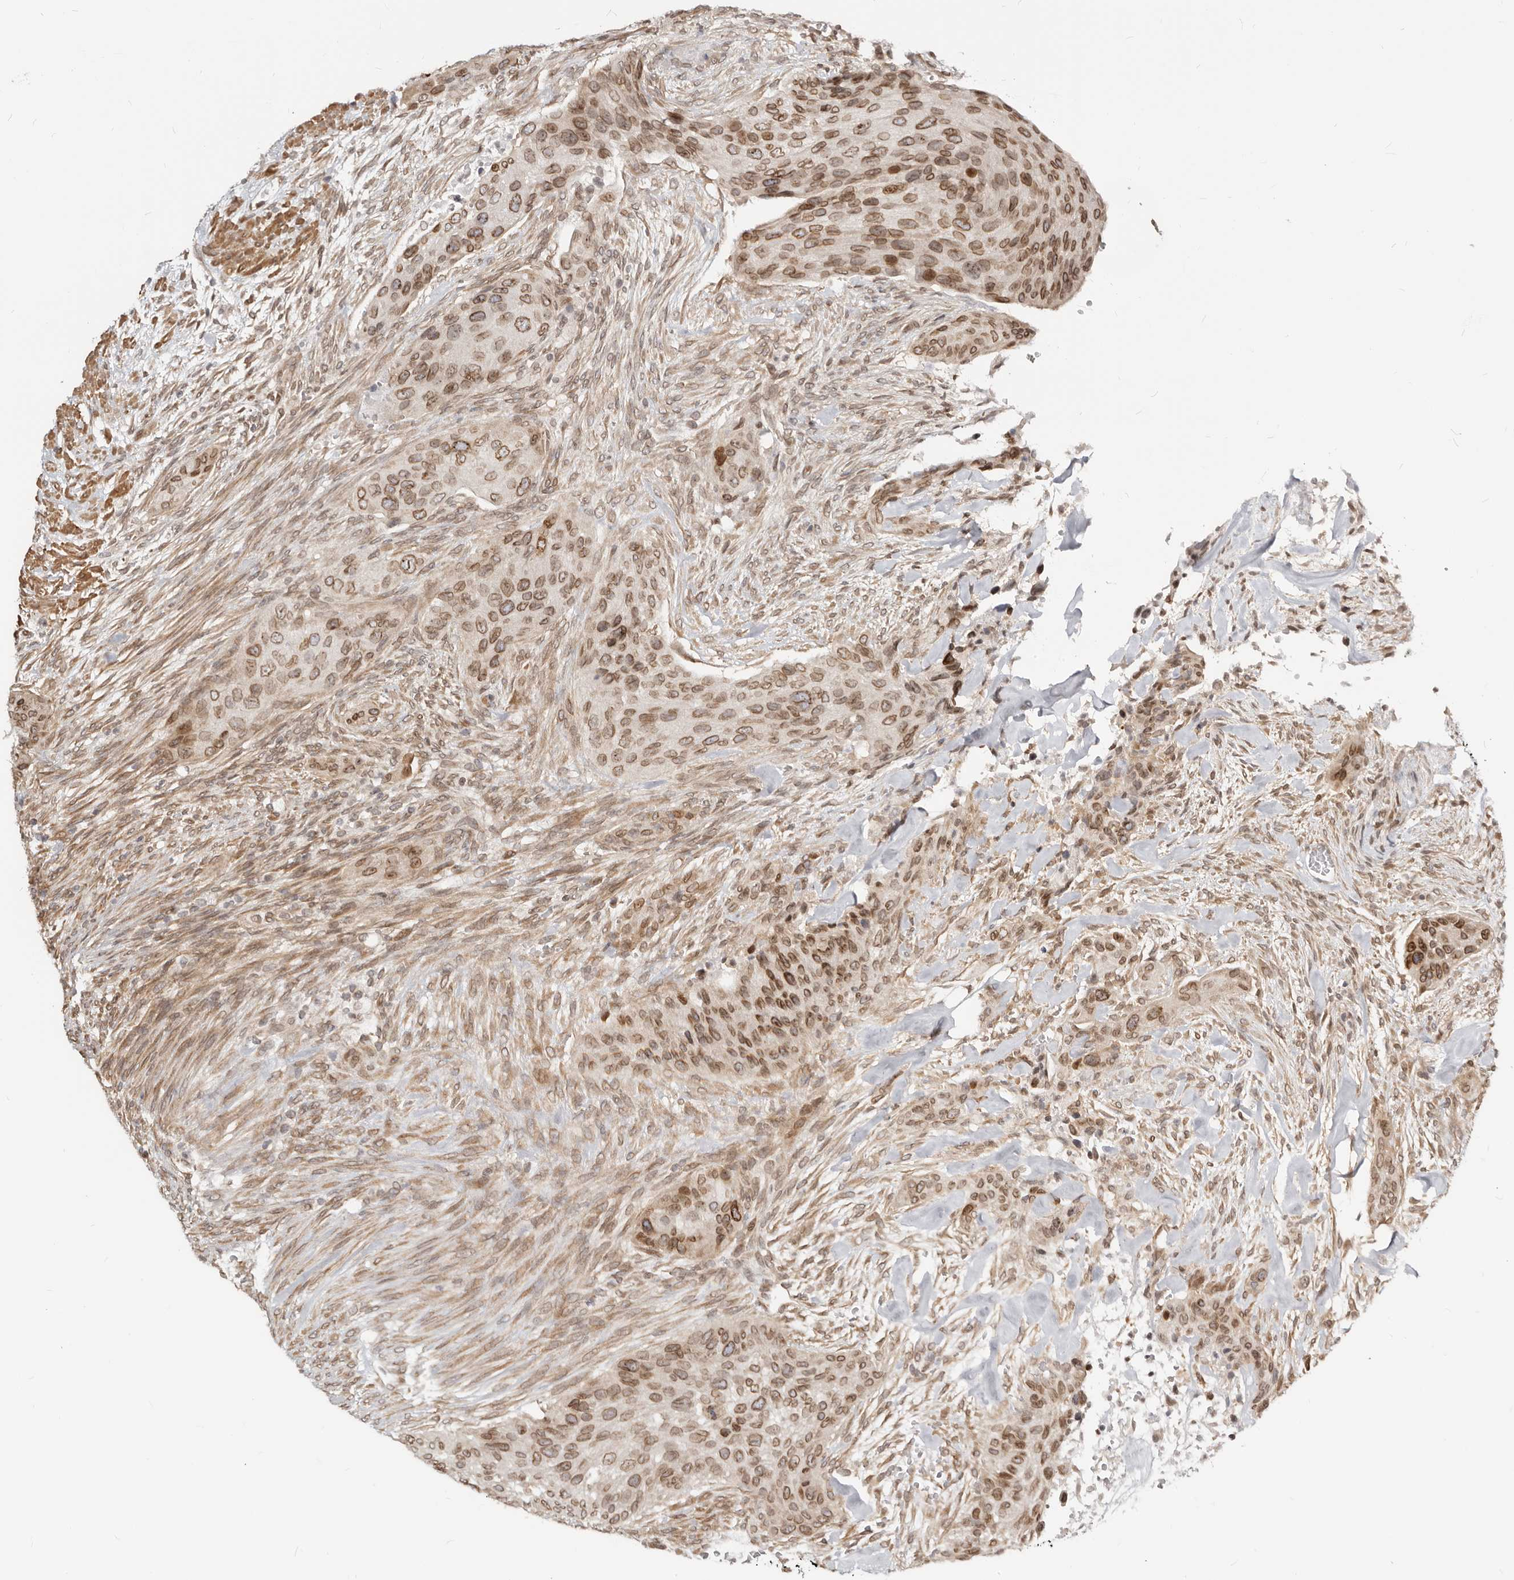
{"staining": {"intensity": "moderate", "quantity": ">75%", "location": "cytoplasmic/membranous,nuclear"}, "tissue": "urothelial cancer", "cell_type": "Tumor cells", "image_type": "cancer", "snomed": [{"axis": "morphology", "description": "Urothelial carcinoma, High grade"}, {"axis": "topography", "description": "Urinary bladder"}], "caption": "A high-resolution micrograph shows IHC staining of urothelial carcinoma (high-grade), which displays moderate cytoplasmic/membranous and nuclear staining in approximately >75% of tumor cells. (IHC, brightfield microscopy, high magnification).", "gene": "NUP153", "patient": {"sex": "male", "age": 35}}